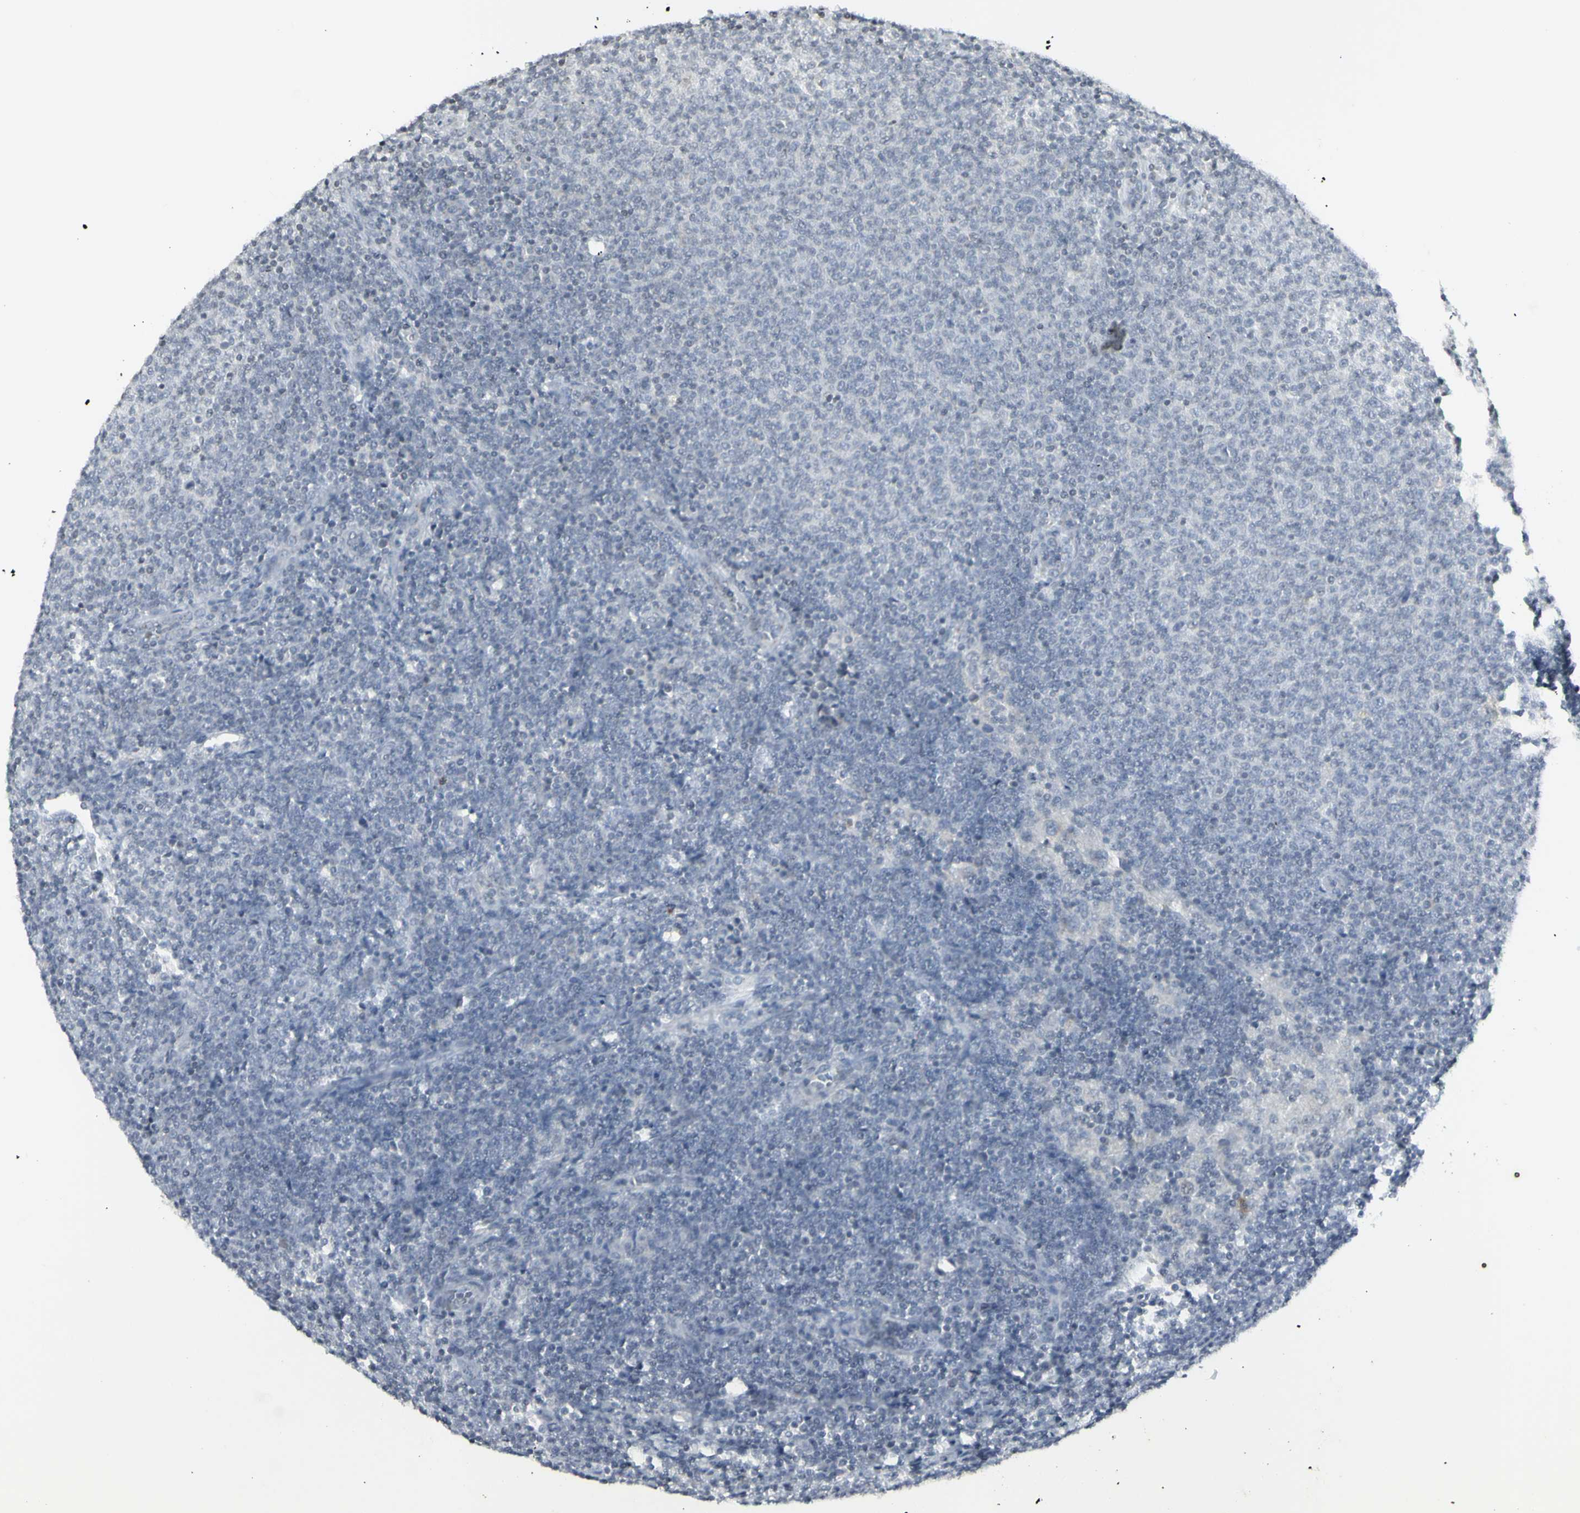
{"staining": {"intensity": "negative", "quantity": "none", "location": "none"}, "tissue": "lymphoma", "cell_type": "Tumor cells", "image_type": "cancer", "snomed": [{"axis": "morphology", "description": "Malignant lymphoma, non-Hodgkin's type, Low grade"}, {"axis": "topography", "description": "Lymph node"}], "caption": "Tumor cells show no significant positivity in malignant lymphoma, non-Hodgkin's type (low-grade). (DAB immunohistochemistry visualized using brightfield microscopy, high magnification).", "gene": "MUC5AC", "patient": {"sex": "male", "age": 66}}